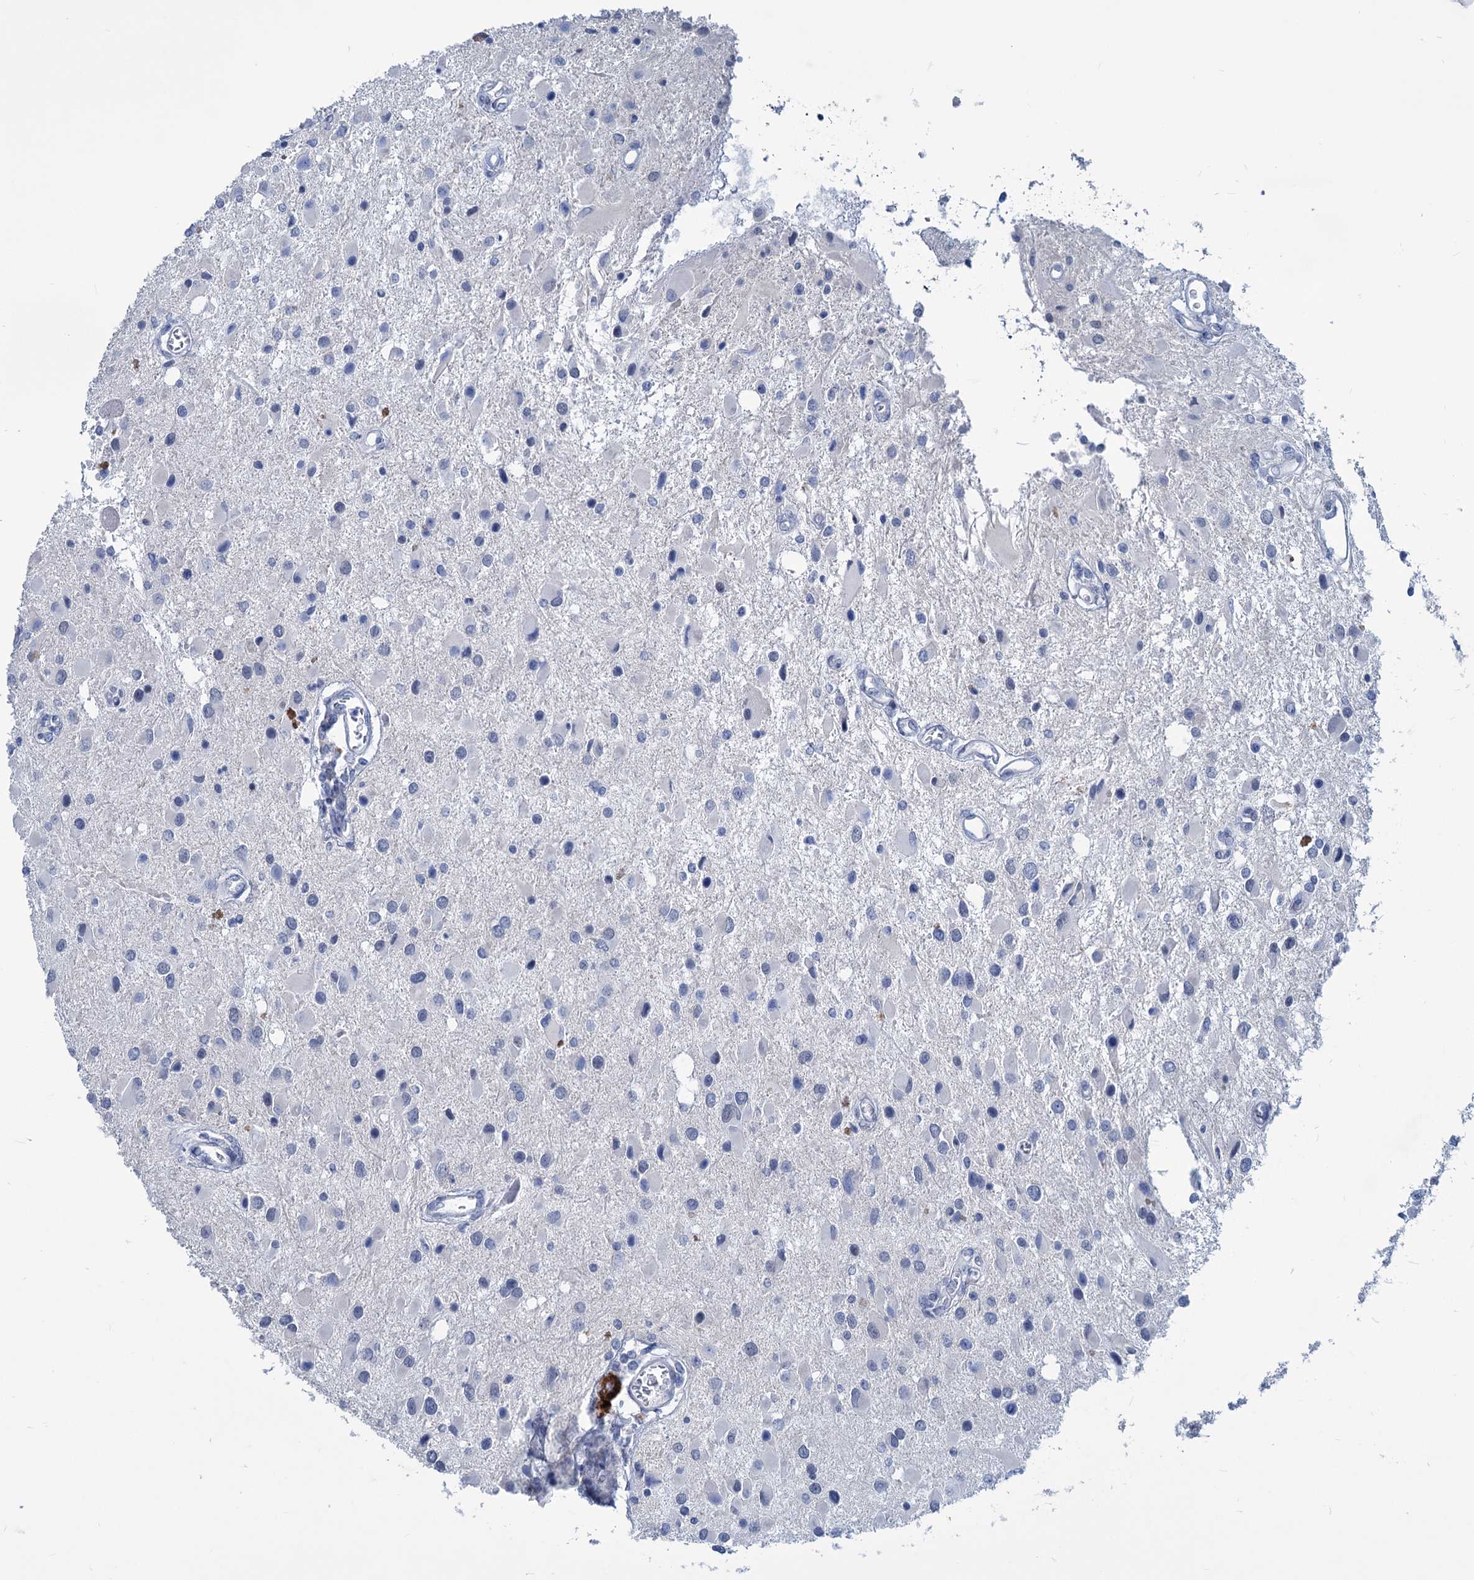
{"staining": {"intensity": "negative", "quantity": "none", "location": "none"}, "tissue": "glioma", "cell_type": "Tumor cells", "image_type": "cancer", "snomed": [{"axis": "morphology", "description": "Glioma, malignant, High grade"}, {"axis": "topography", "description": "Brain"}], "caption": "Immunohistochemical staining of glioma shows no significant staining in tumor cells.", "gene": "NEU3", "patient": {"sex": "male", "age": 53}}